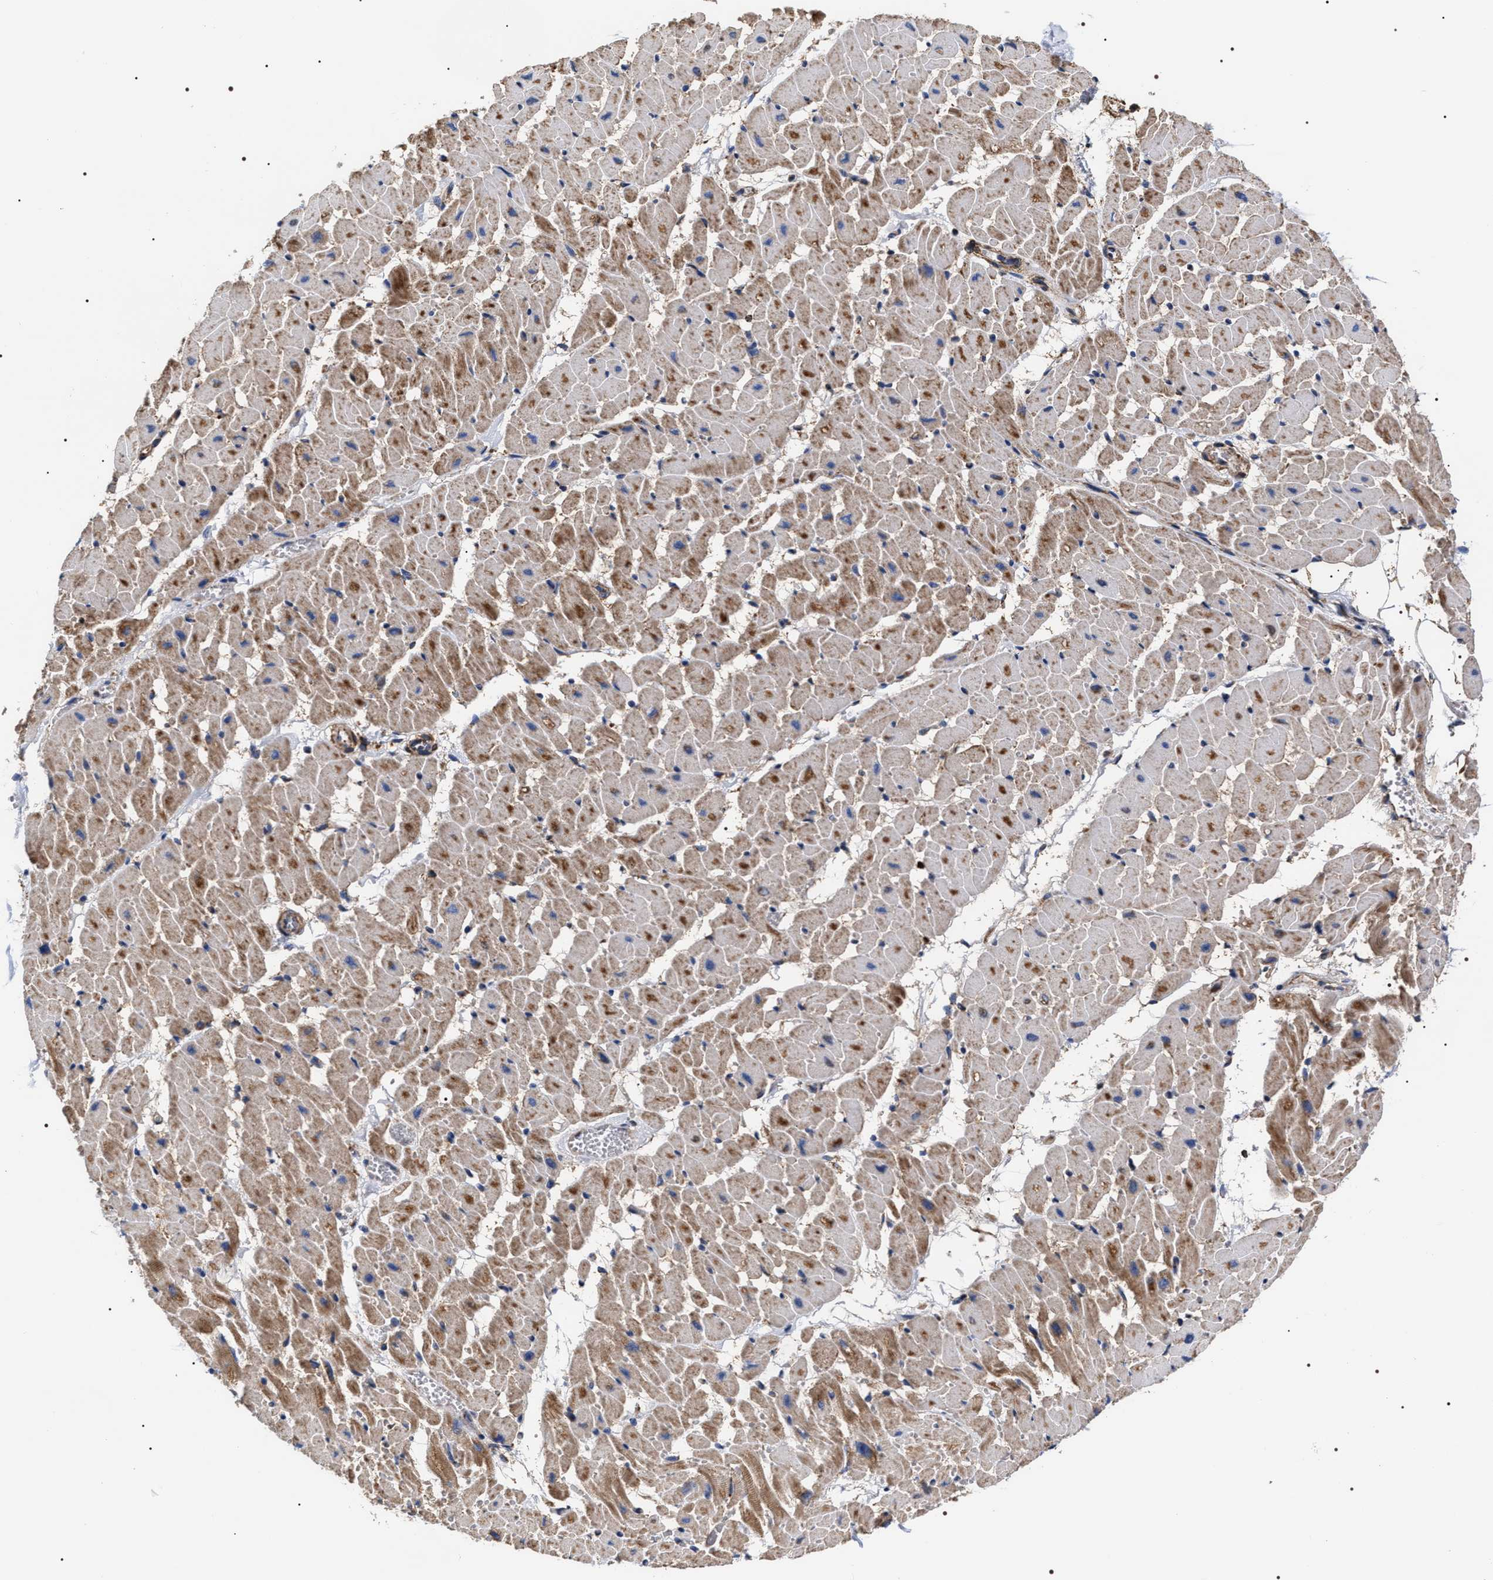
{"staining": {"intensity": "moderate", "quantity": ">75%", "location": "cytoplasmic/membranous"}, "tissue": "heart muscle", "cell_type": "Cardiomyocytes", "image_type": "normal", "snomed": [{"axis": "morphology", "description": "Normal tissue, NOS"}, {"axis": "topography", "description": "Heart"}], "caption": "Cardiomyocytes display medium levels of moderate cytoplasmic/membranous staining in about >75% of cells in benign heart muscle. (DAB = brown stain, brightfield microscopy at high magnification).", "gene": "COG5", "patient": {"sex": "female", "age": 19}}